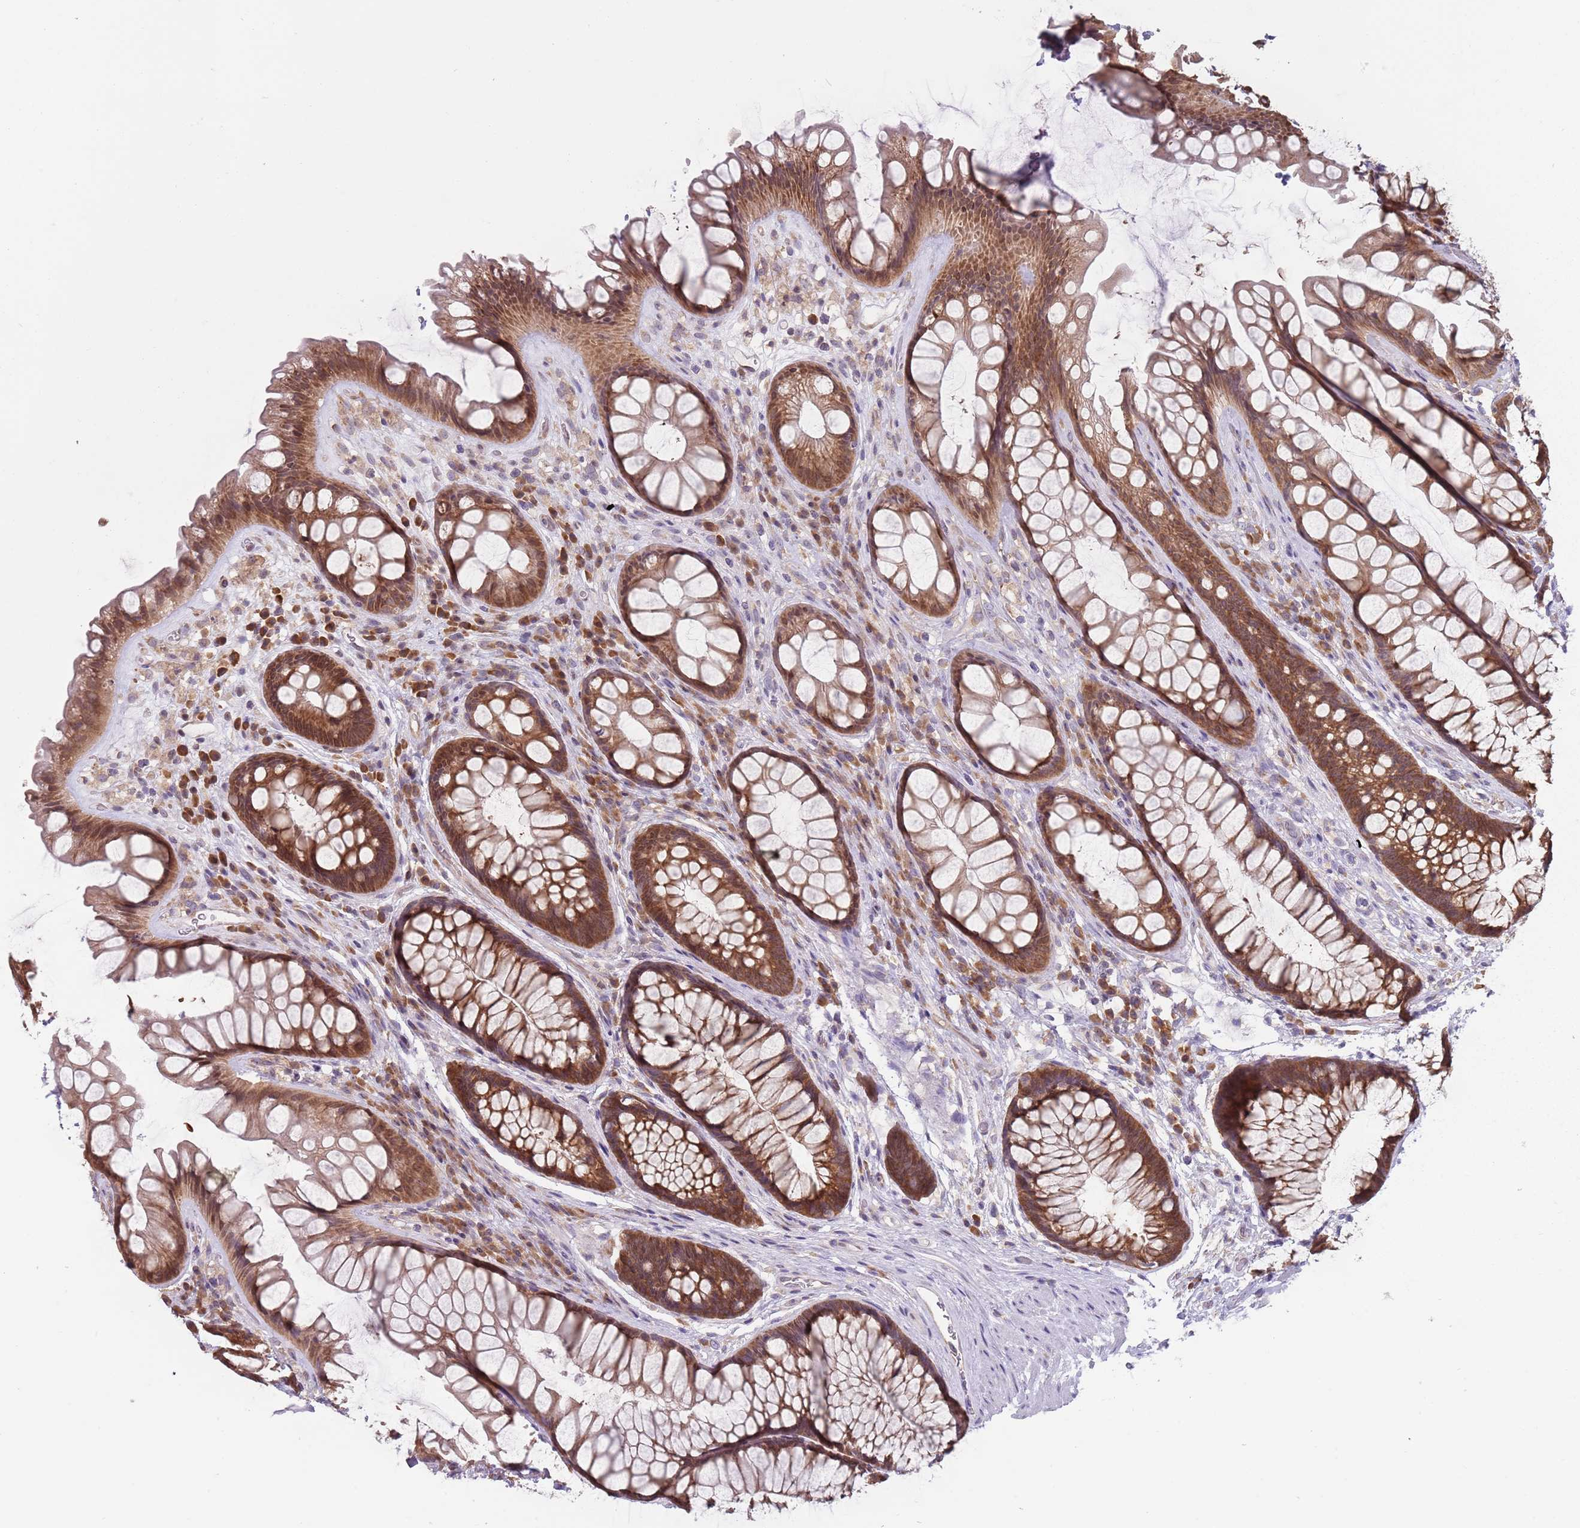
{"staining": {"intensity": "strong", "quantity": ">75%", "location": "cytoplasmic/membranous"}, "tissue": "rectum", "cell_type": "Glandular cells", "image_type": "normal", "snomed": [{"axis": "morphology", "description": "Normal tissue, NOS"}, {"axis": "topography", "description": "Rectum"}], "caption": "Strong cytoplasmic/membranous protein positivity is appreciated in about >75% of glandular cells in rectum. (IHC, brightfield microscopy, high magnification).", "gene": "RPL17", "patient": {"sex": "male", "age": 74}}